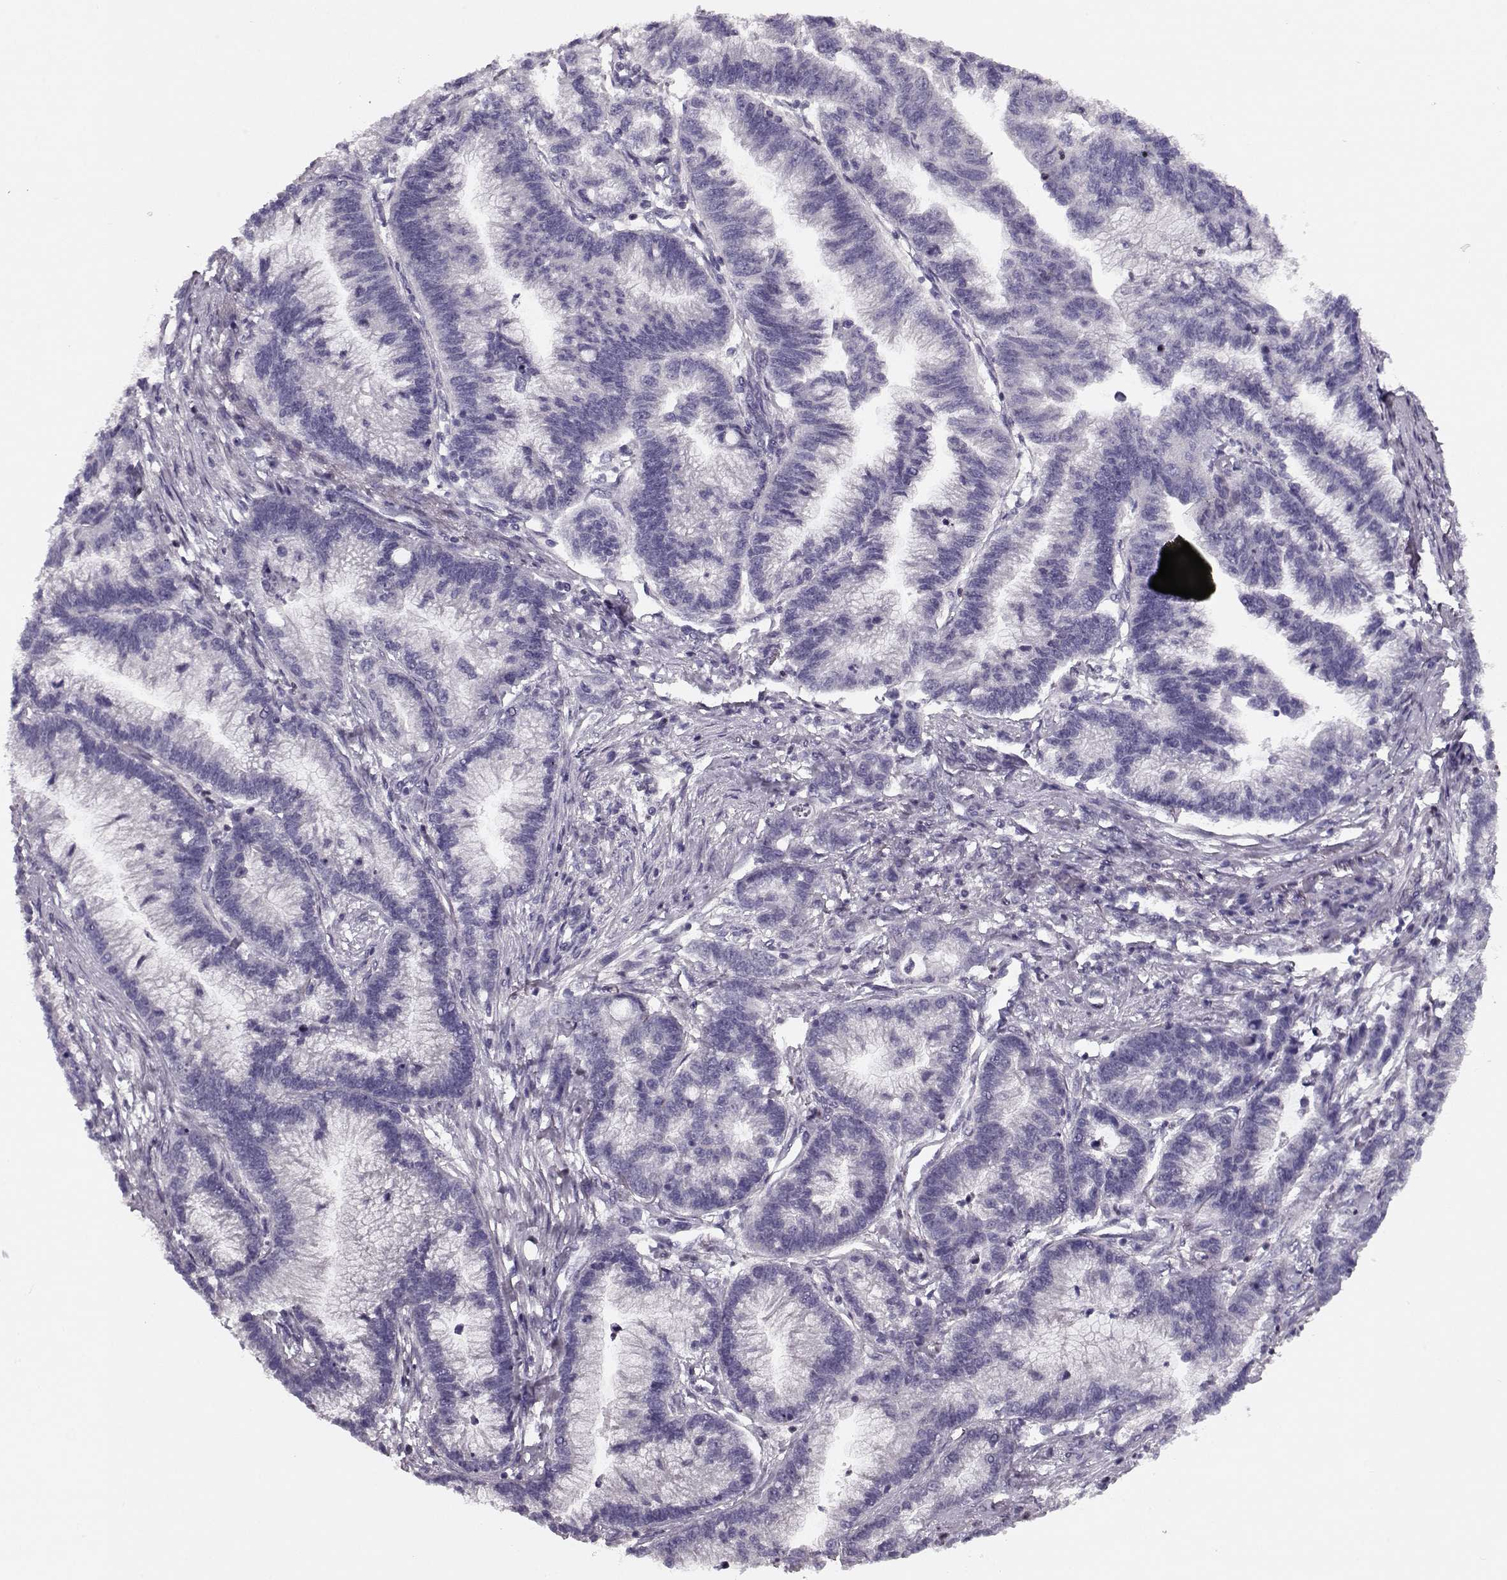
{"staining": {"intensity": "negative", "quantity": "none", "location": "none"}, "tissue": "stomach cancer", "cell_type": "Tumor cells", "image_type": "cancer", "snomed": [{"axis": "morphology", "description": "Adenocarcinoma, NOS"}, {"axis": "topography", "description": "Stomach"}], "caption": "There is no significant expression in tumor cells of adenocarcinoma (stomach).", "gene": "RP1L1", "patient": {"sex": "male", "age": 83}}